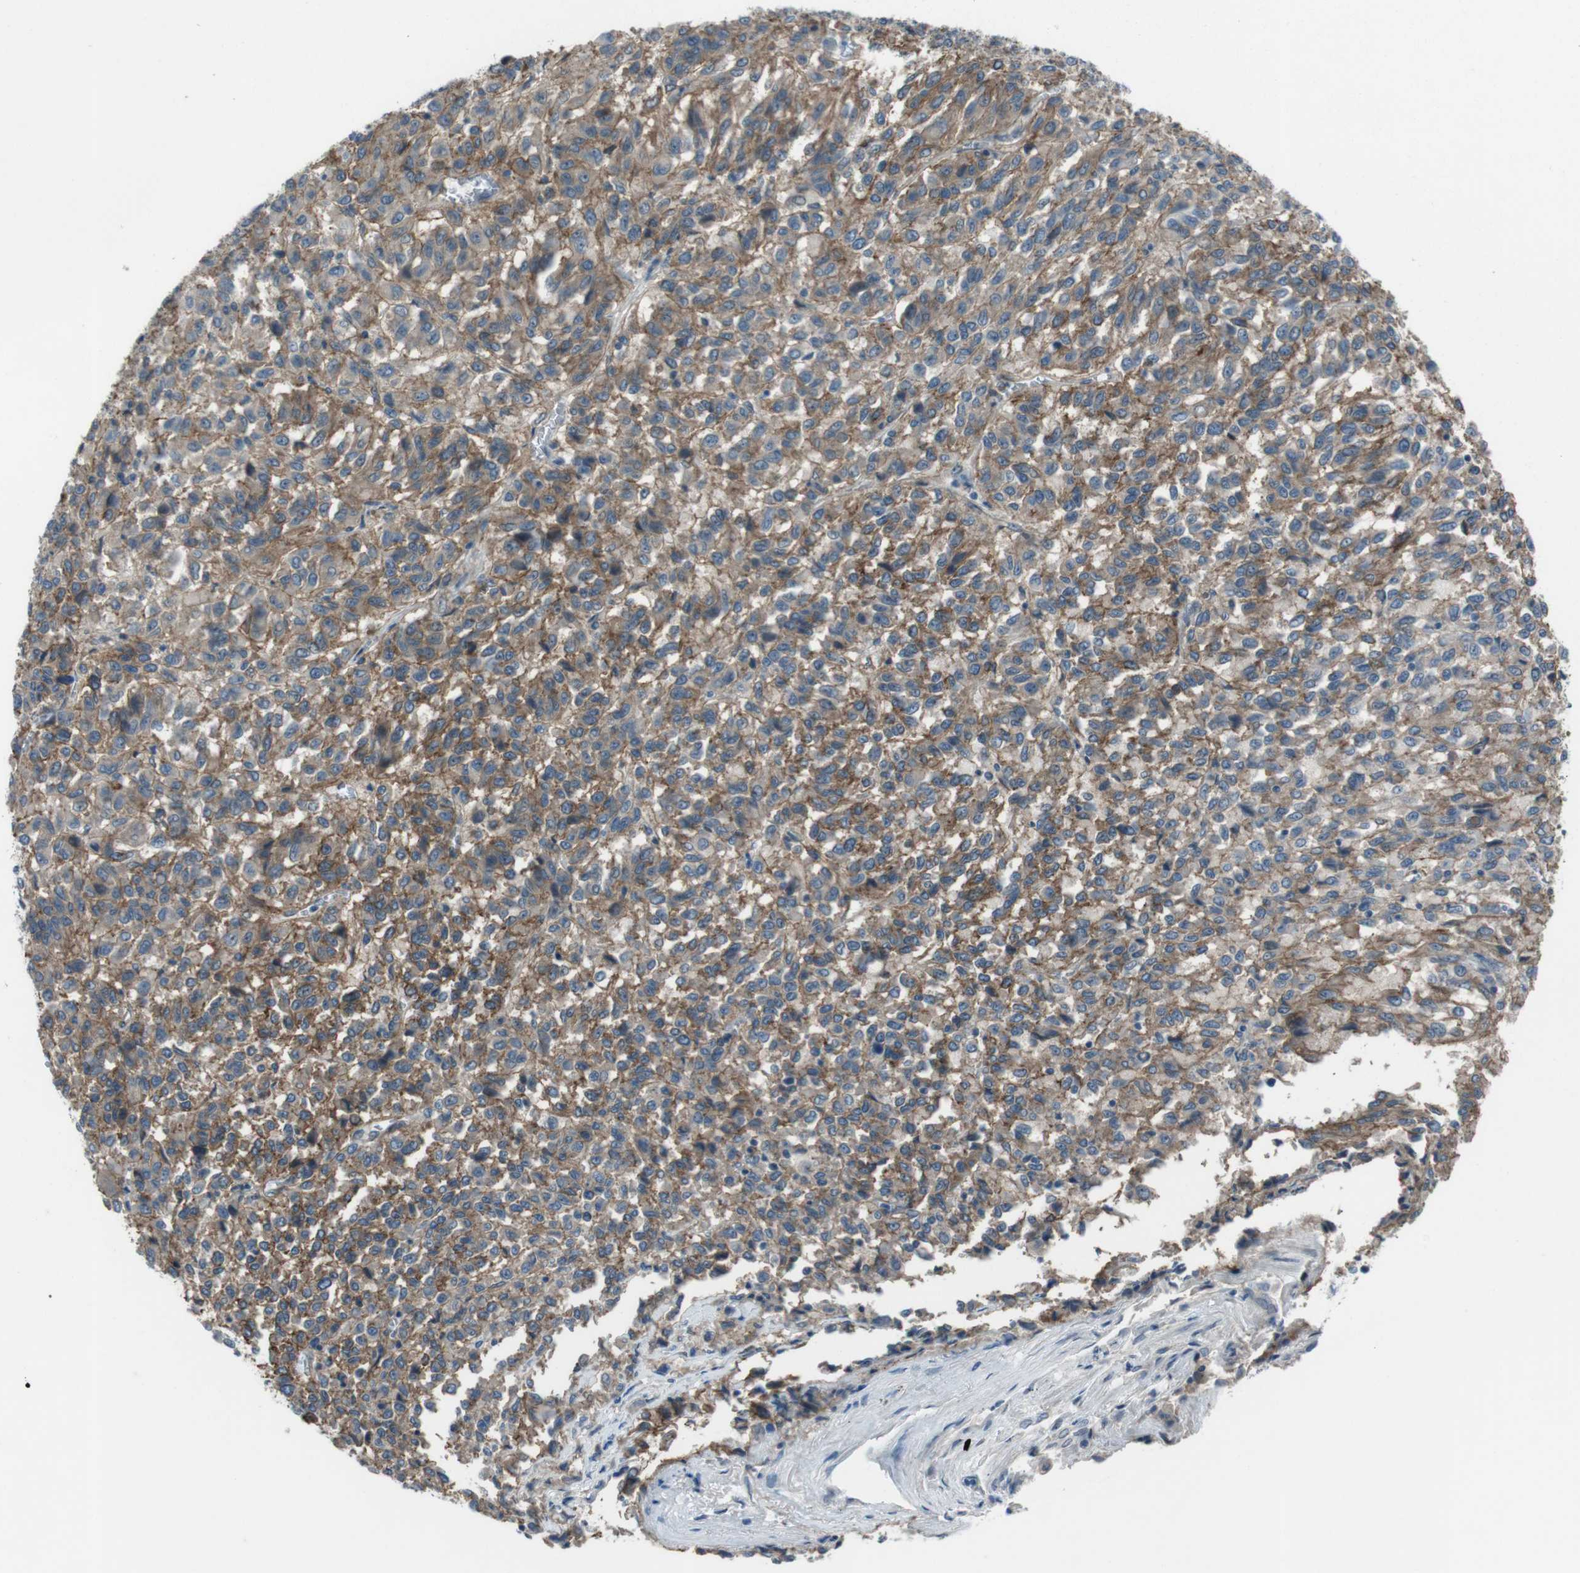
{"staining": {"intensity": "weak", "quantity": ">75%", "location": "cytoplasmic/membranous"}, "tissue": "melanoma", "cell_type": "Tumor cells", "image_type": "cancer", "snomed": [{"axis": "morphology", "description": "Malignant melanoma, Metastatic site"}, {"axis": "topography", "description": "Lung"}], "caption": "Tumor cells reveal low levels of weak cytoplasmic/membranous staining in approximately >75% of cells in melanoma.", "gene": "ANK2", "patient": {"sex": "male", "age": 64}}